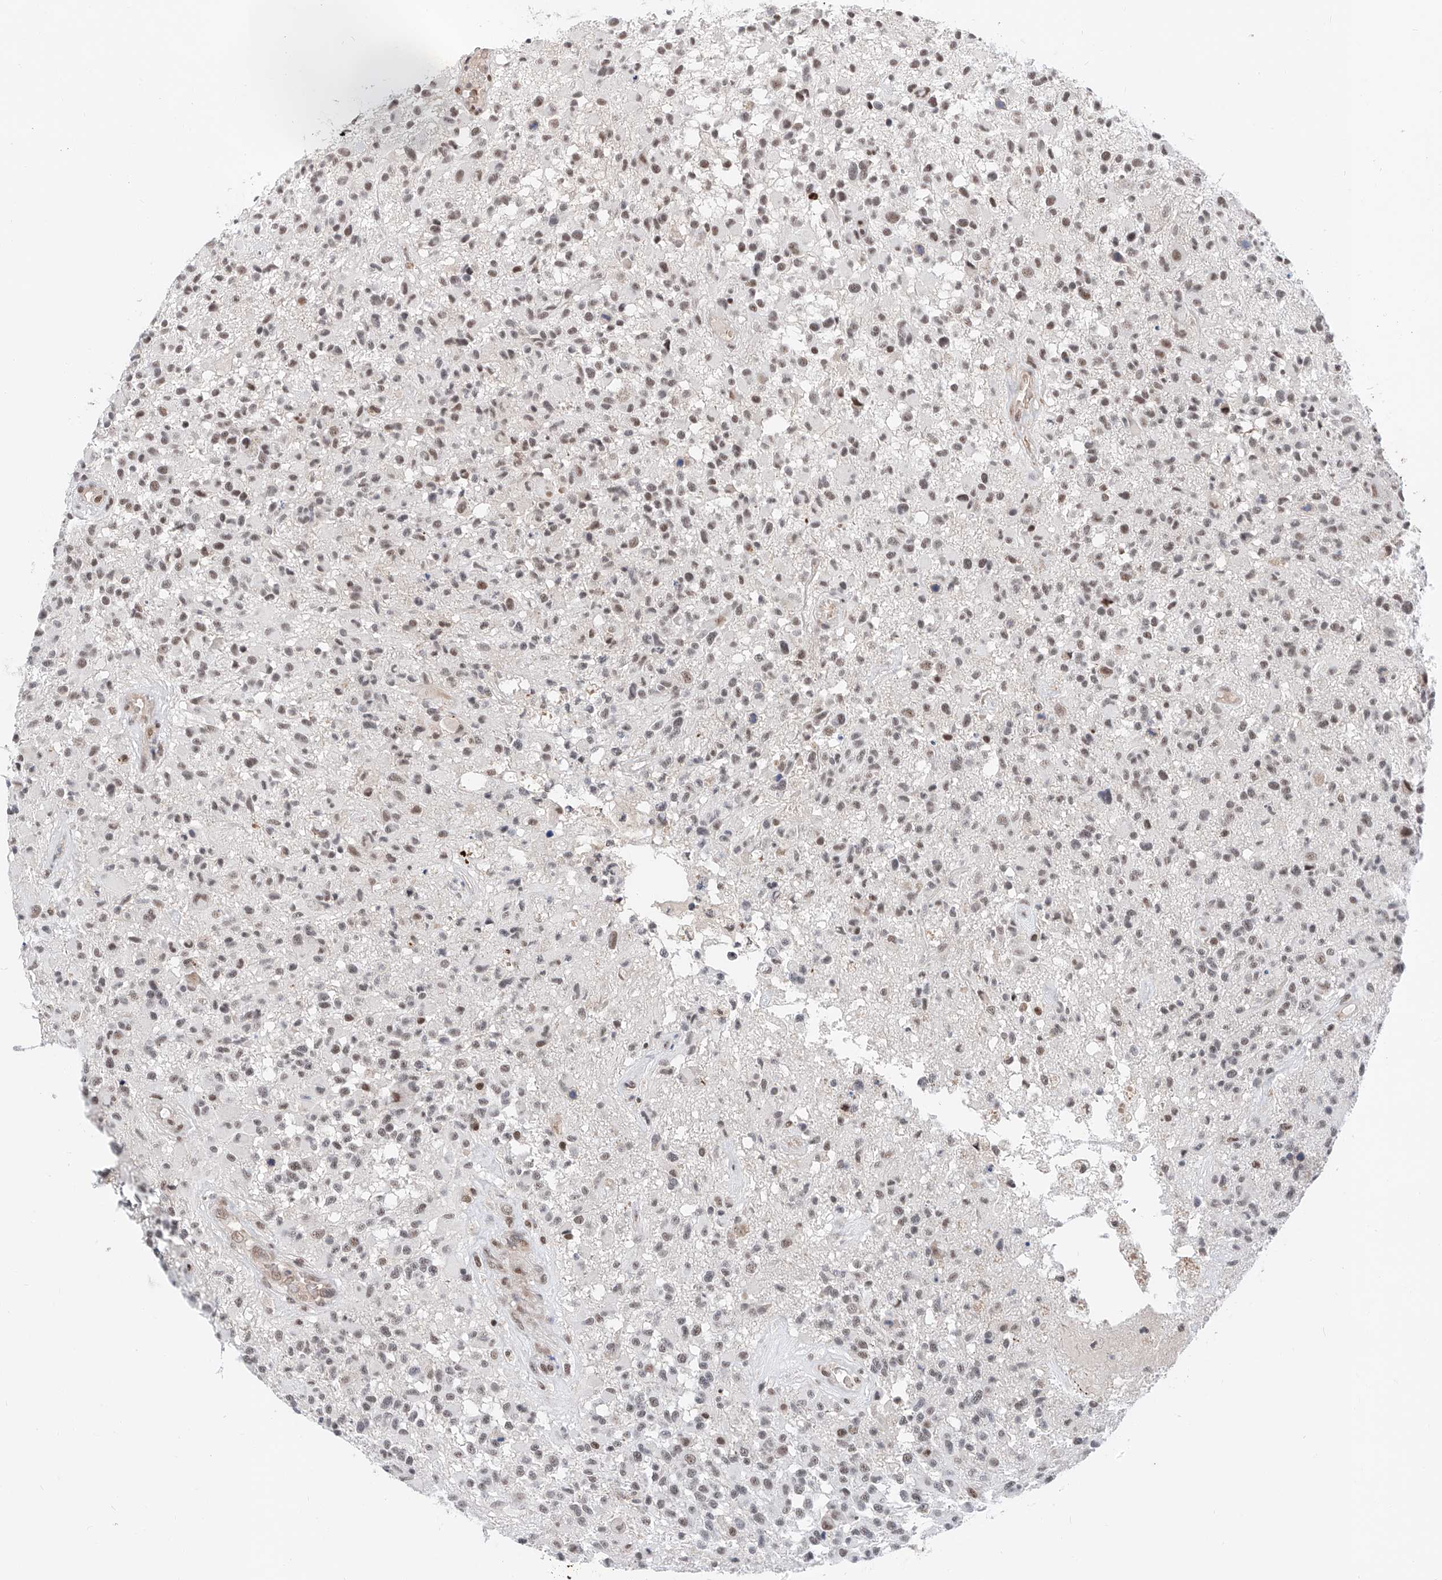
{"staining": {"intensity": "weak", "quantity": ">75%", "location": "nuclear"}, "tissue": "glioma", "cell_type": "Tumor cells", "image_type": "cancer", "snomed": [{"axis": "morphology", "description": "Glioma, malignant, High grade"}, {"axis": "morphology", "description": "Glioblastoma, NOS"}, {"axis": "topography", "description": "Brain"}], "caption": "Protein staining by immunohistochemistry (IHC) reveals weak nuclear staining in about >75% of tumor cells in glioma. (DAB (3,3'-diaminobenzidine) IHC with brightfield microscopy, high magnification).", "gene": "SNRNP200", "patient": {"sex": "male", "age": 60}}